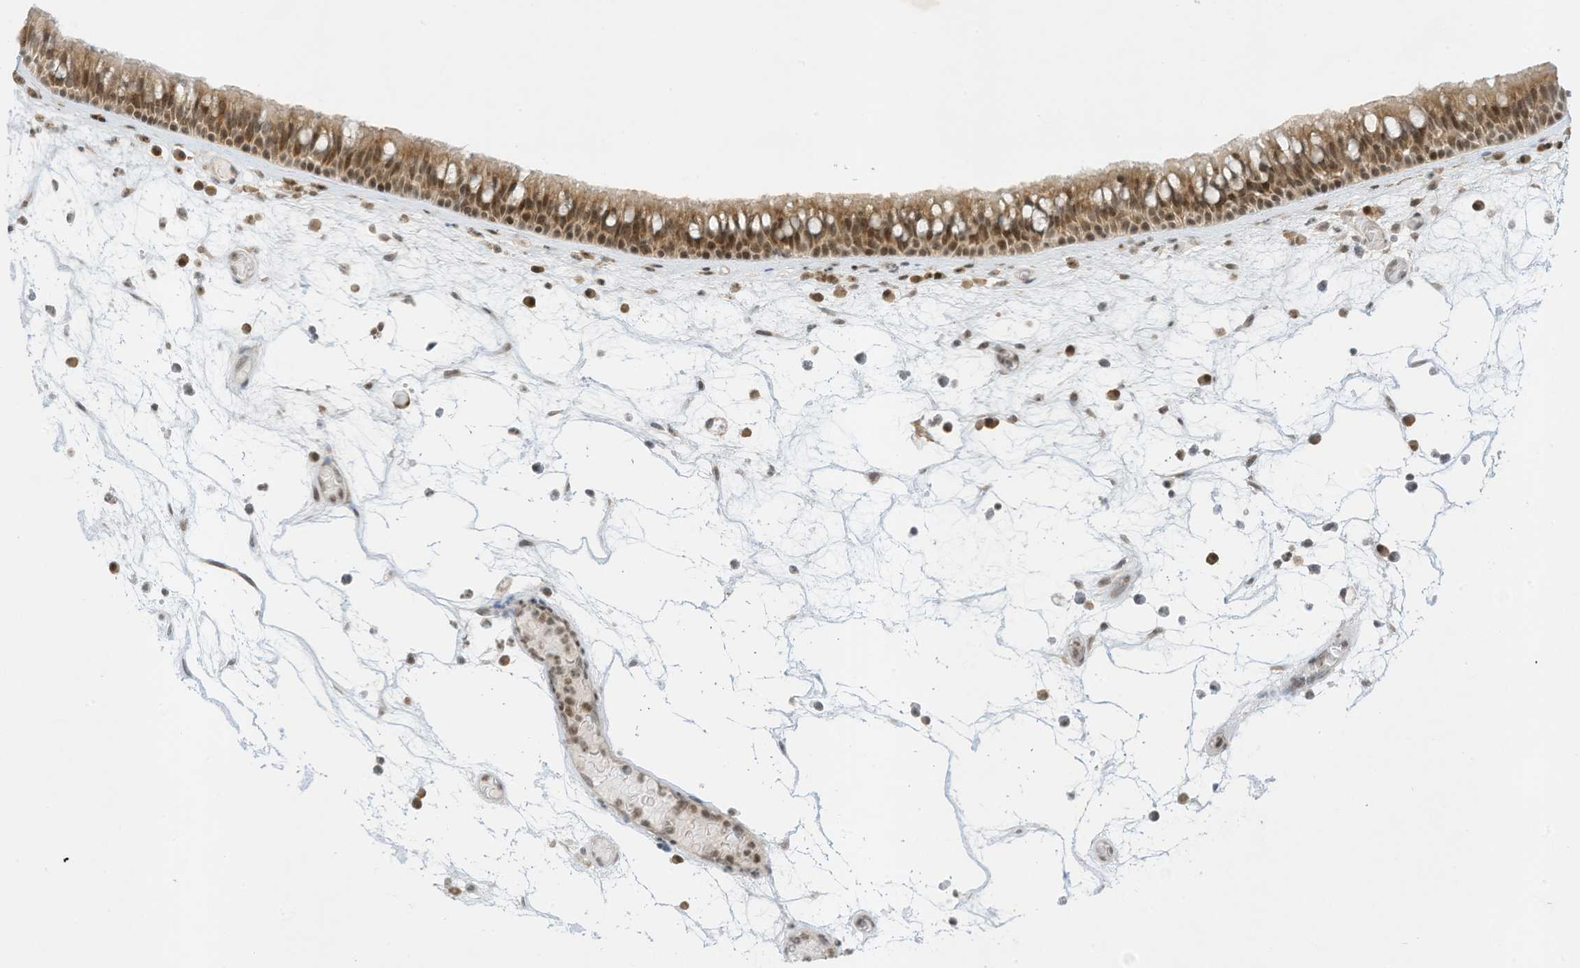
{"staining": {"intensity": "moderate", "quantity": ">75%", "location": "cytoplasmic/membranous,nuclear"}, "tissue": "nasopharynx", "cell_type": "Respiratory epithelial cells", "image_type": "normal", "snomed": [{"axis": "morphology", "description": "Normal tissue, NOS"}, {"axis": "morphology", "description": "Inflammation, NOS"}, {"axis": "morphology", "description": "Malignant melanoma, Metastatic site"}, {"axis": "topography", "description": "Nasopharynx"}], "caption": "Brown immunohistochemical staining in normal human nasopharynx demonstrates moderate cytoplasmic/membranous,nuclear staining in about >75% of respiratory epithelial cells.", "gene": "EDF1", "patient": {"sex": "male", "age": 70}}